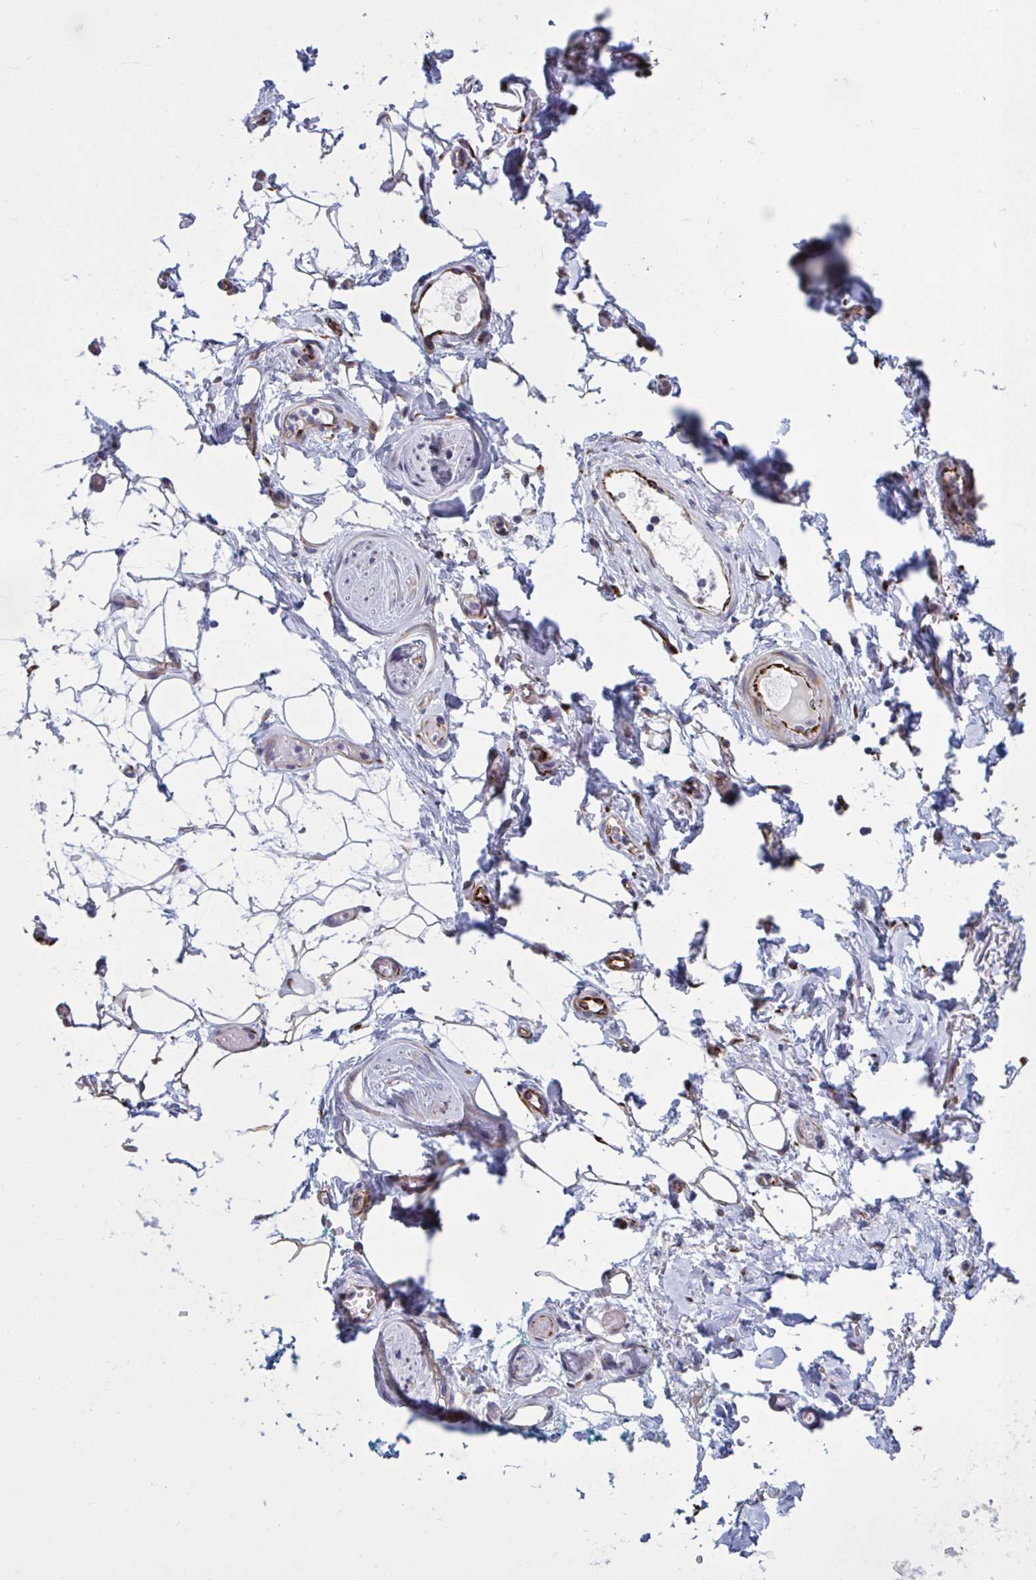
{"staining": {"intensity": "negative", "quantity": "none", "location": "none"}, "tissue": "adipose tissue", "cell_type": "Adipocytes", "image_type": "normal", "snomed": [{"axis": "morphology", "description": "Normal tissue, NOS"}, {"axis": "topography", "description": "Anal"}, {"axis": "topography", "description": "Peripheral nerve tissue"}], "caption": "The histopathology image demonstrates no staining of adipocytes in benign adipose tissue. (Brightfield microscopy of DAB (3,3'-diaminobenzidine) immunohistochemistry at high magnification).", "gene": "OR1L3", "patient": {"sex": "male", "age": 78}}